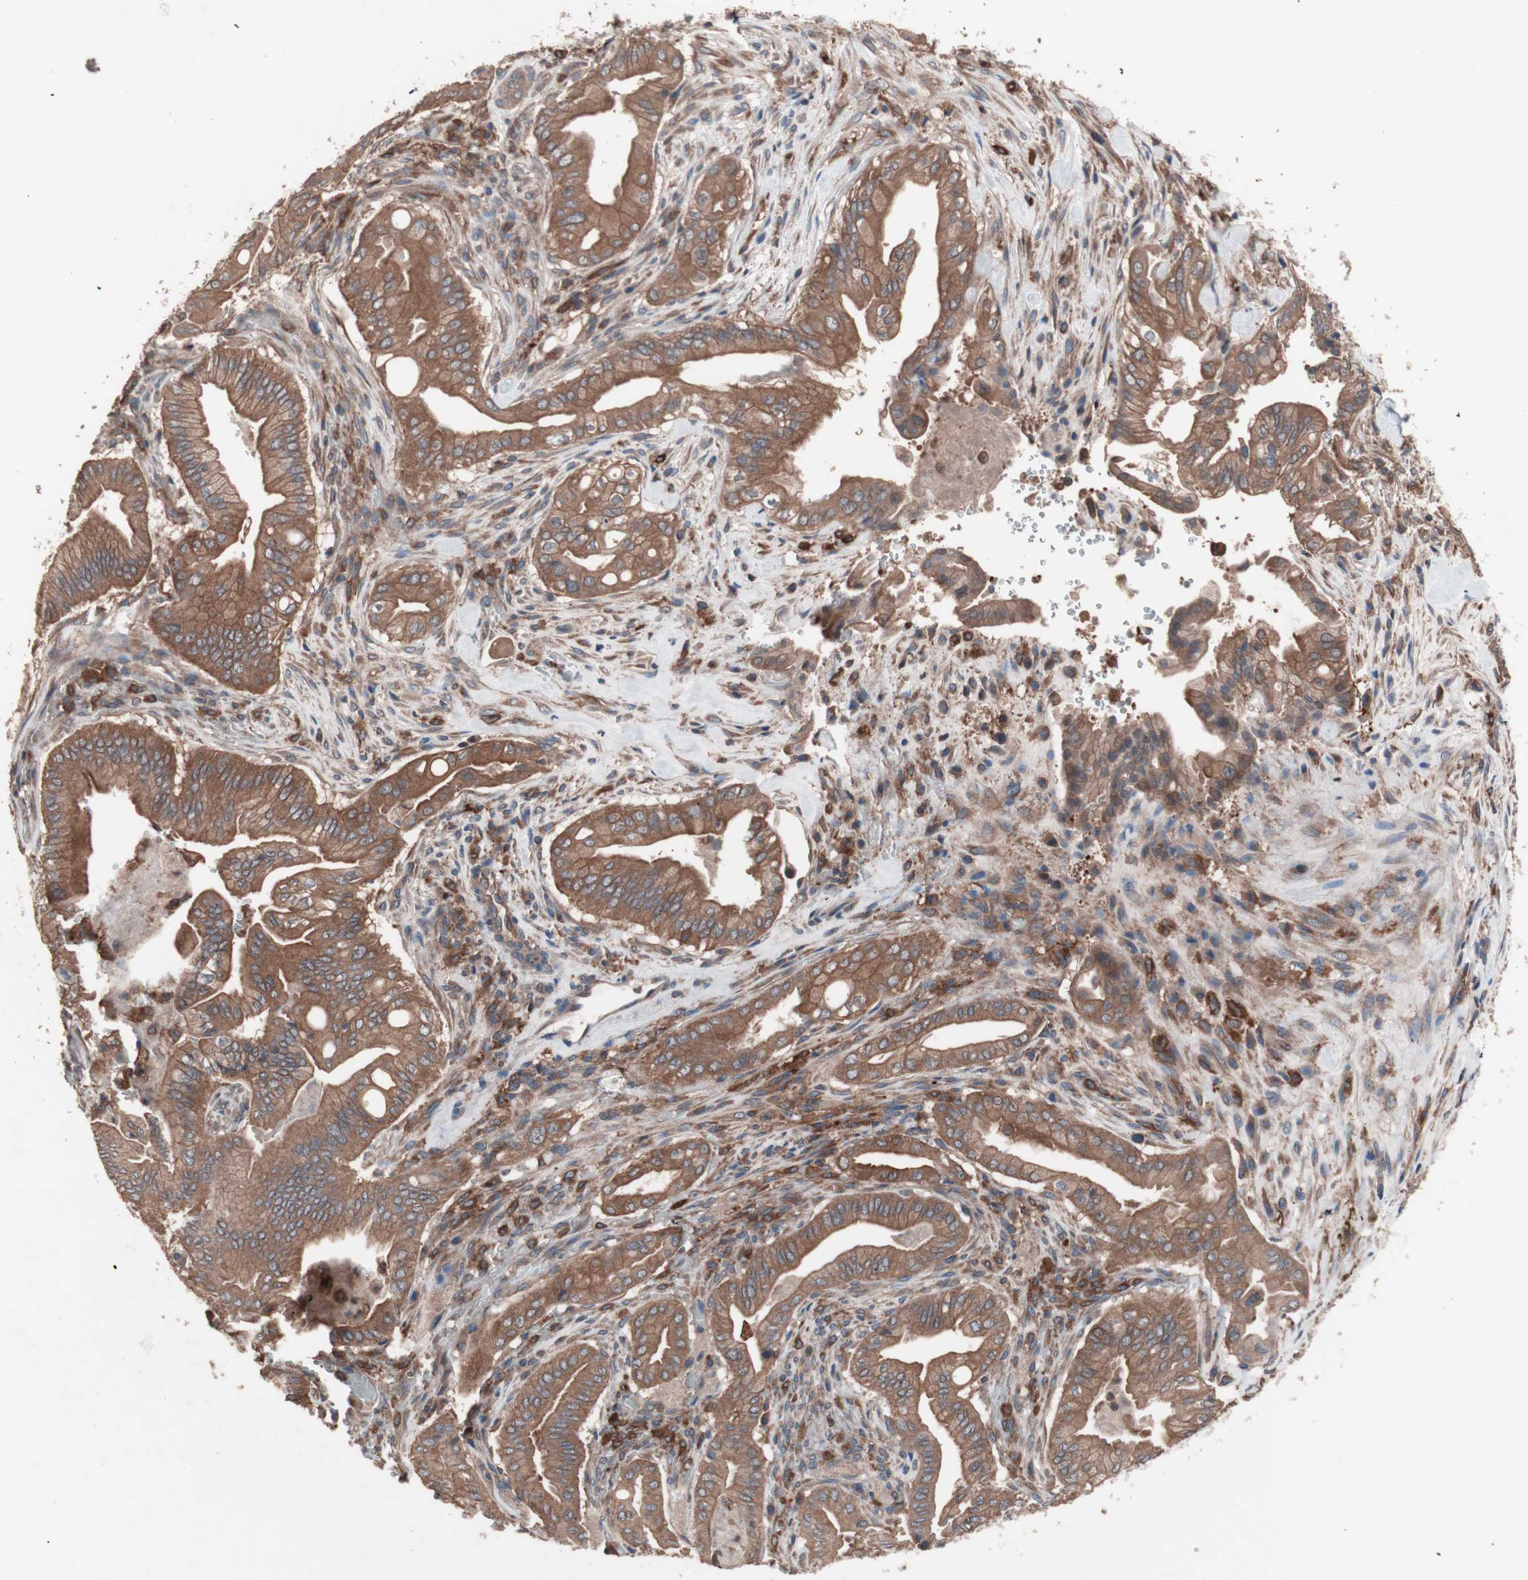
{"staining": {"intensity": "moderate", "quantity": ">75%", "location": "cytoplasmic/membranous"}, "tissue": "liver cancer", "cell_type": "Tumor cells", "image_type": "cancer", "snomed": [{"axis": "morphology", "description": "Cholangiocarcinoma"}, {"axis": "topography", "description": "Liver"}], "caption": "Moderate cytoplasmic/membranous expression is present in approximately >75% of tumor cells in liver cholangiocarcinoma. (DAB IHC with brightfield microscopy, high magnification).", "gene": "ATG7", "patient": {"sex": "female", "age": 68}}